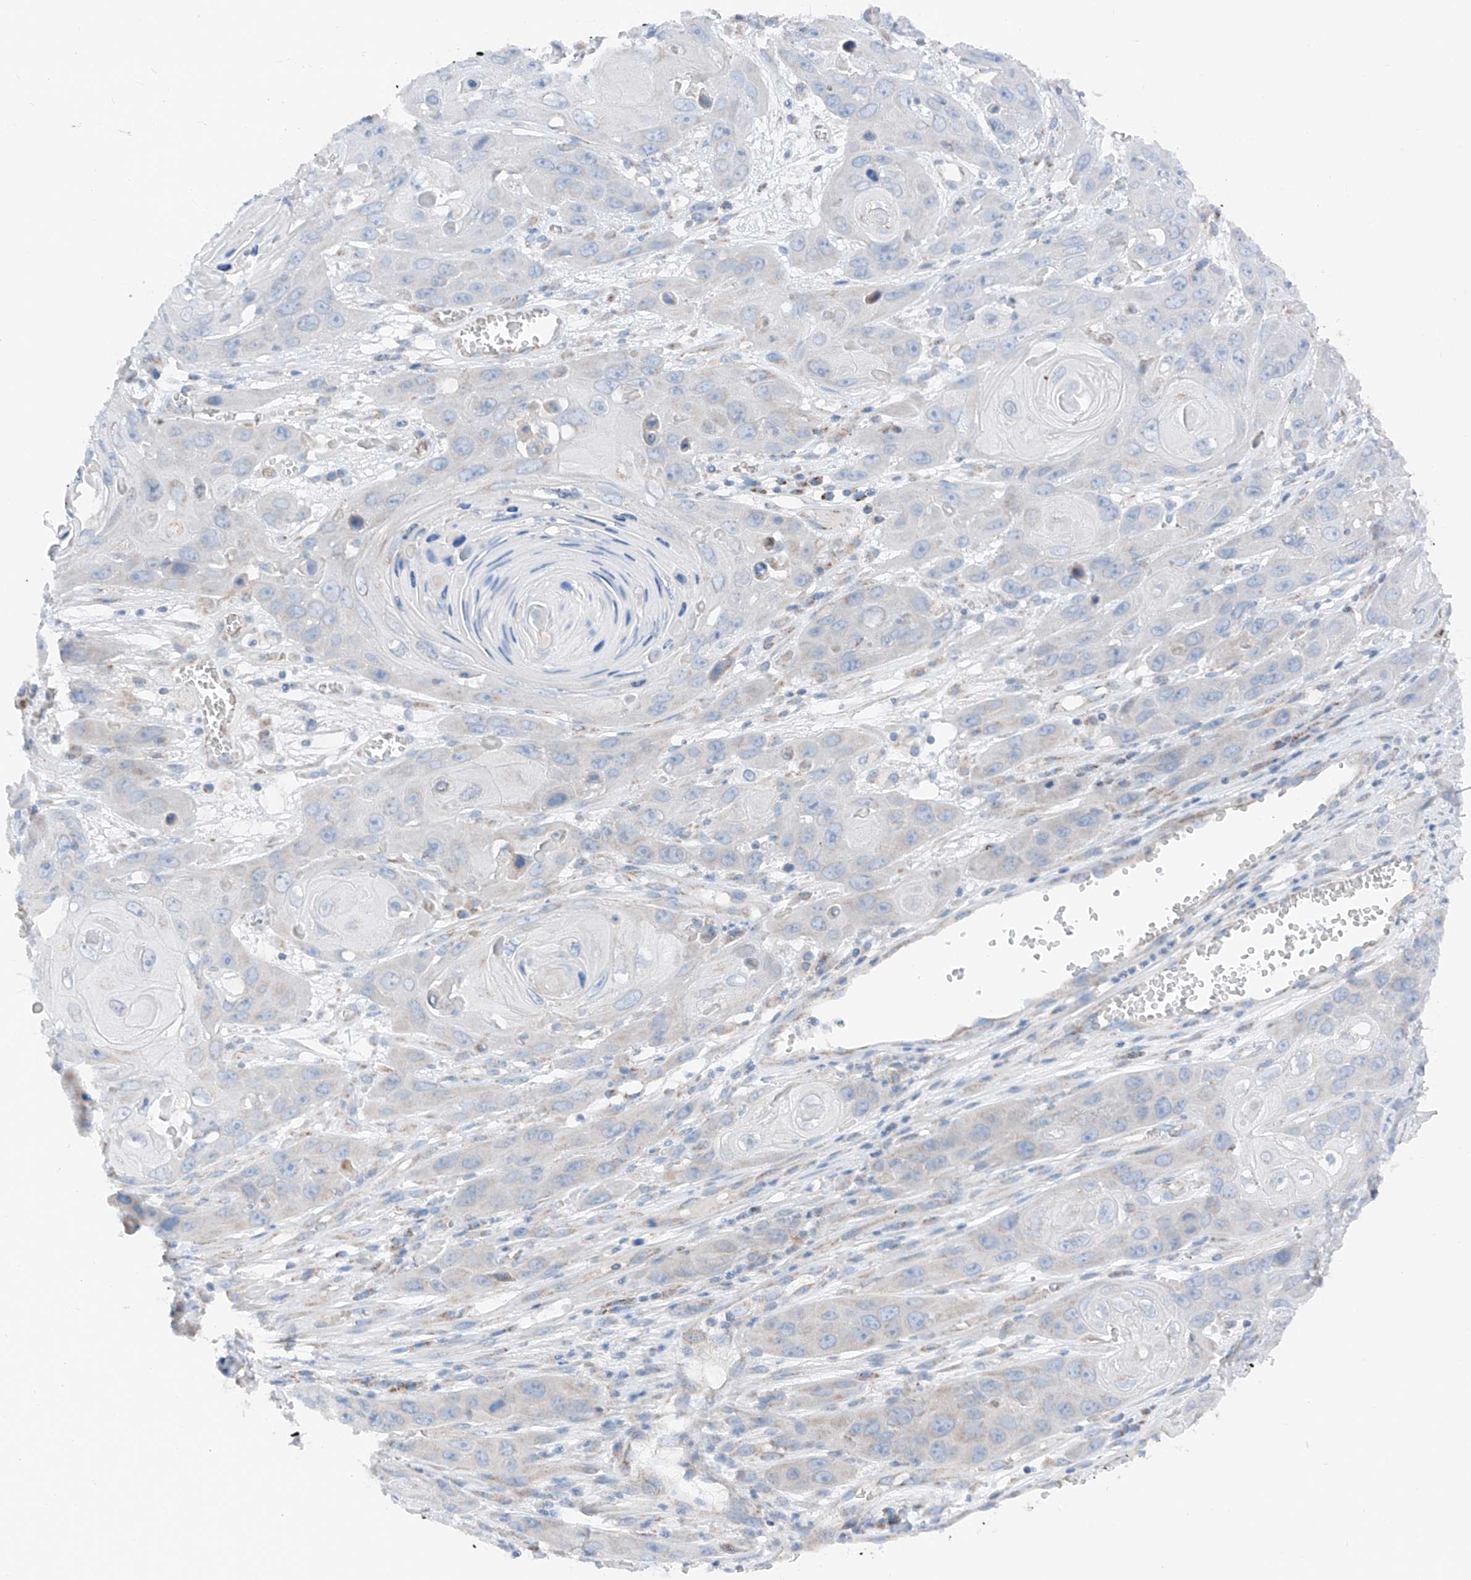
{"staining": {"intensity": "negative", "quantity": "none", "location": "none"}, "tissue": "skin cancer", "cell_type": "Tumor cells", "image_type": "cancer", "snomed": [{"axis": "morphology", "description": "Squamous cell carcinoma, NOS"}, {"axis": "topography", "description": "Skin"}], "caption": "This image is of skin cancer stained with immunohistochemistry (IHC) to label a protein in brown with the nuclei are counter-stained blue. There is no expression in tumor cells.", "gene": "MRAP", "patient": {"sex": "male", "age": 55}}